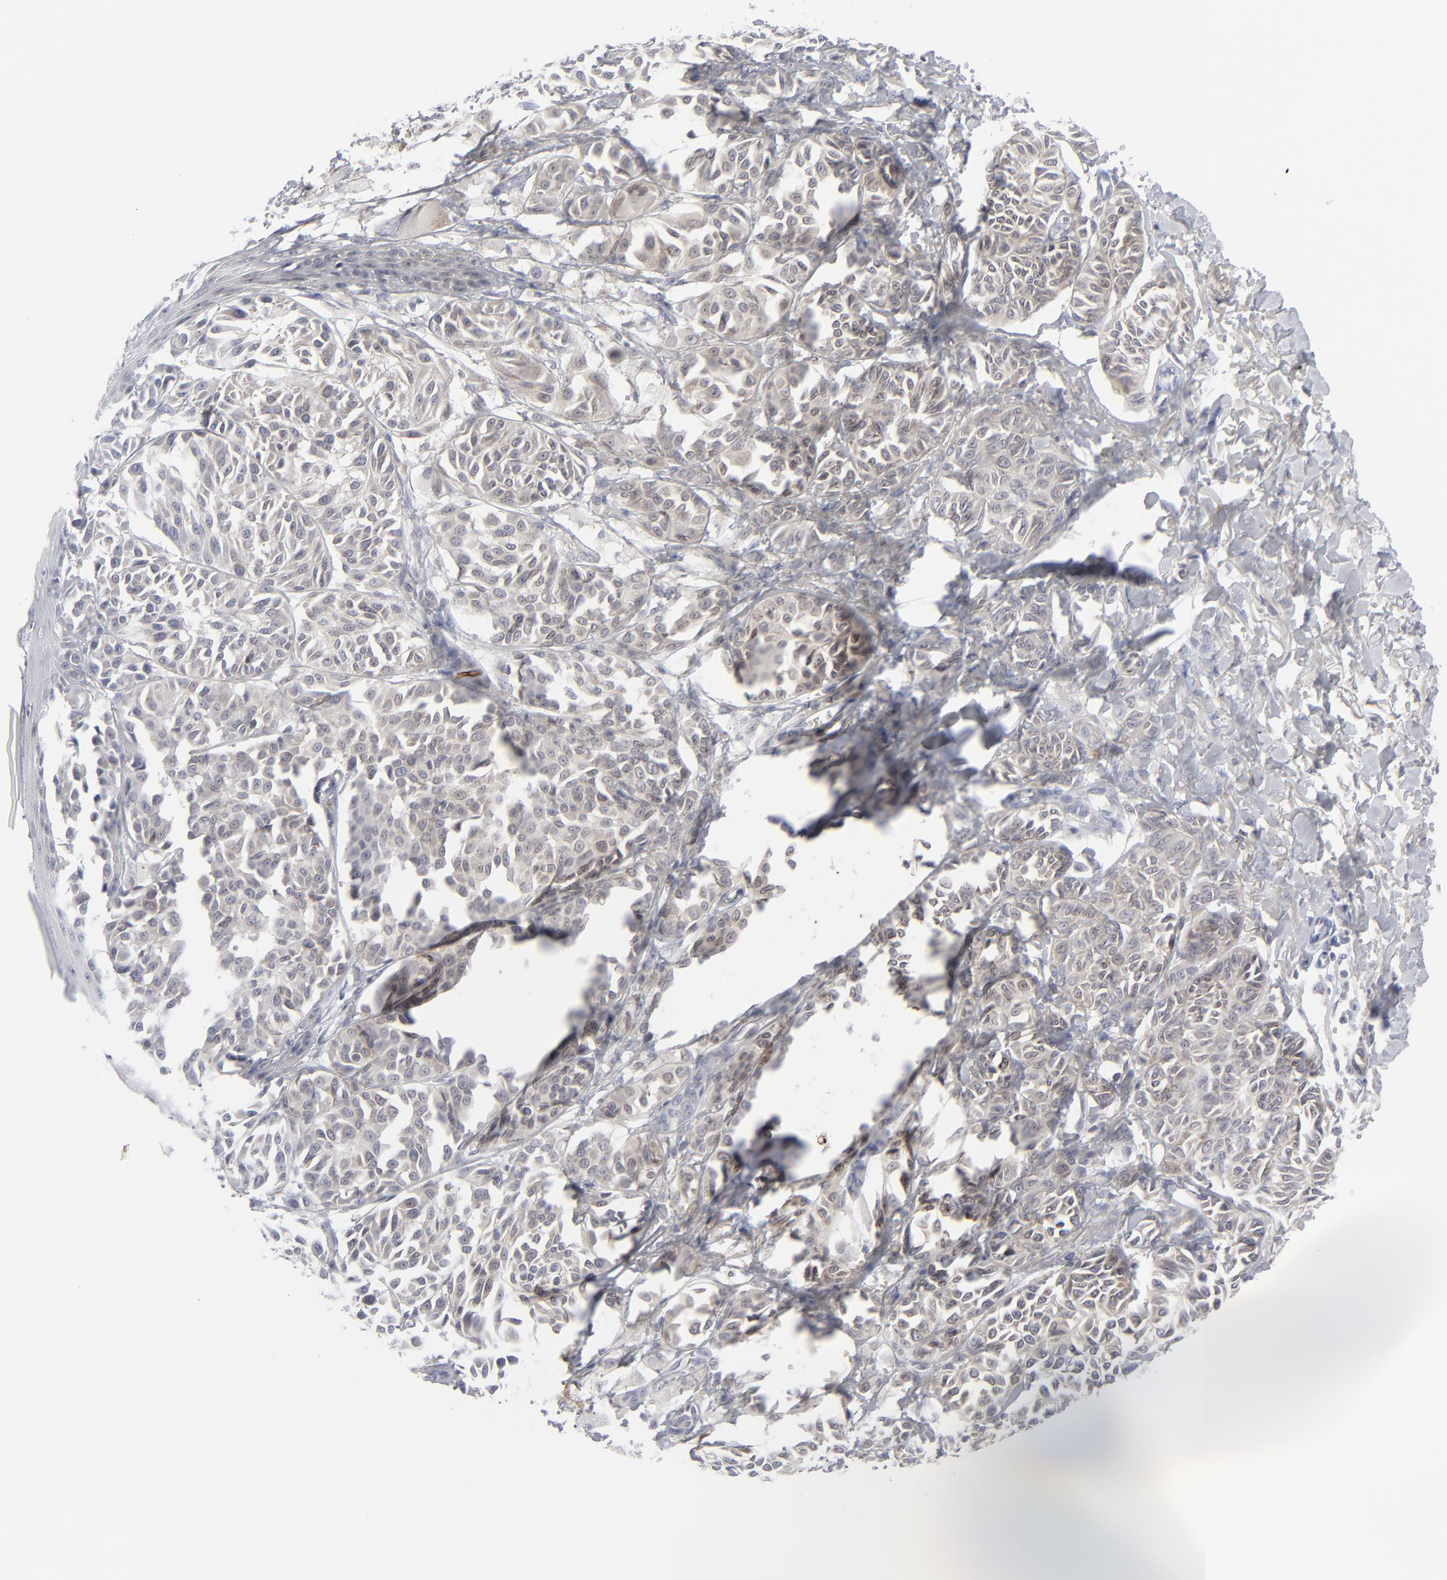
{"staining": {"intensity": "weak", "quantity": "<25%", "location": "cytoplasmic/membranous"}, "tissue": "melanoma", "cell_type": "Tumor cells", "image_type": "cancer", "snomed": [{"axis": "morphology", "description": "Malignant melanoma, NOS"}, {"axis": "topography", "description": "Skin"}], "caption": "DAB (3,3'-diaminobenzidine) immunohistochemical staining of melanoma reveals no significant staining in tumor cells. (Stains: DAB IHC with hematoxylin counter stain, Microscopy: brightfield microscopy at high magnification).", "gene": "NUP88", "patient": {"sex": "male", "age": 76}}